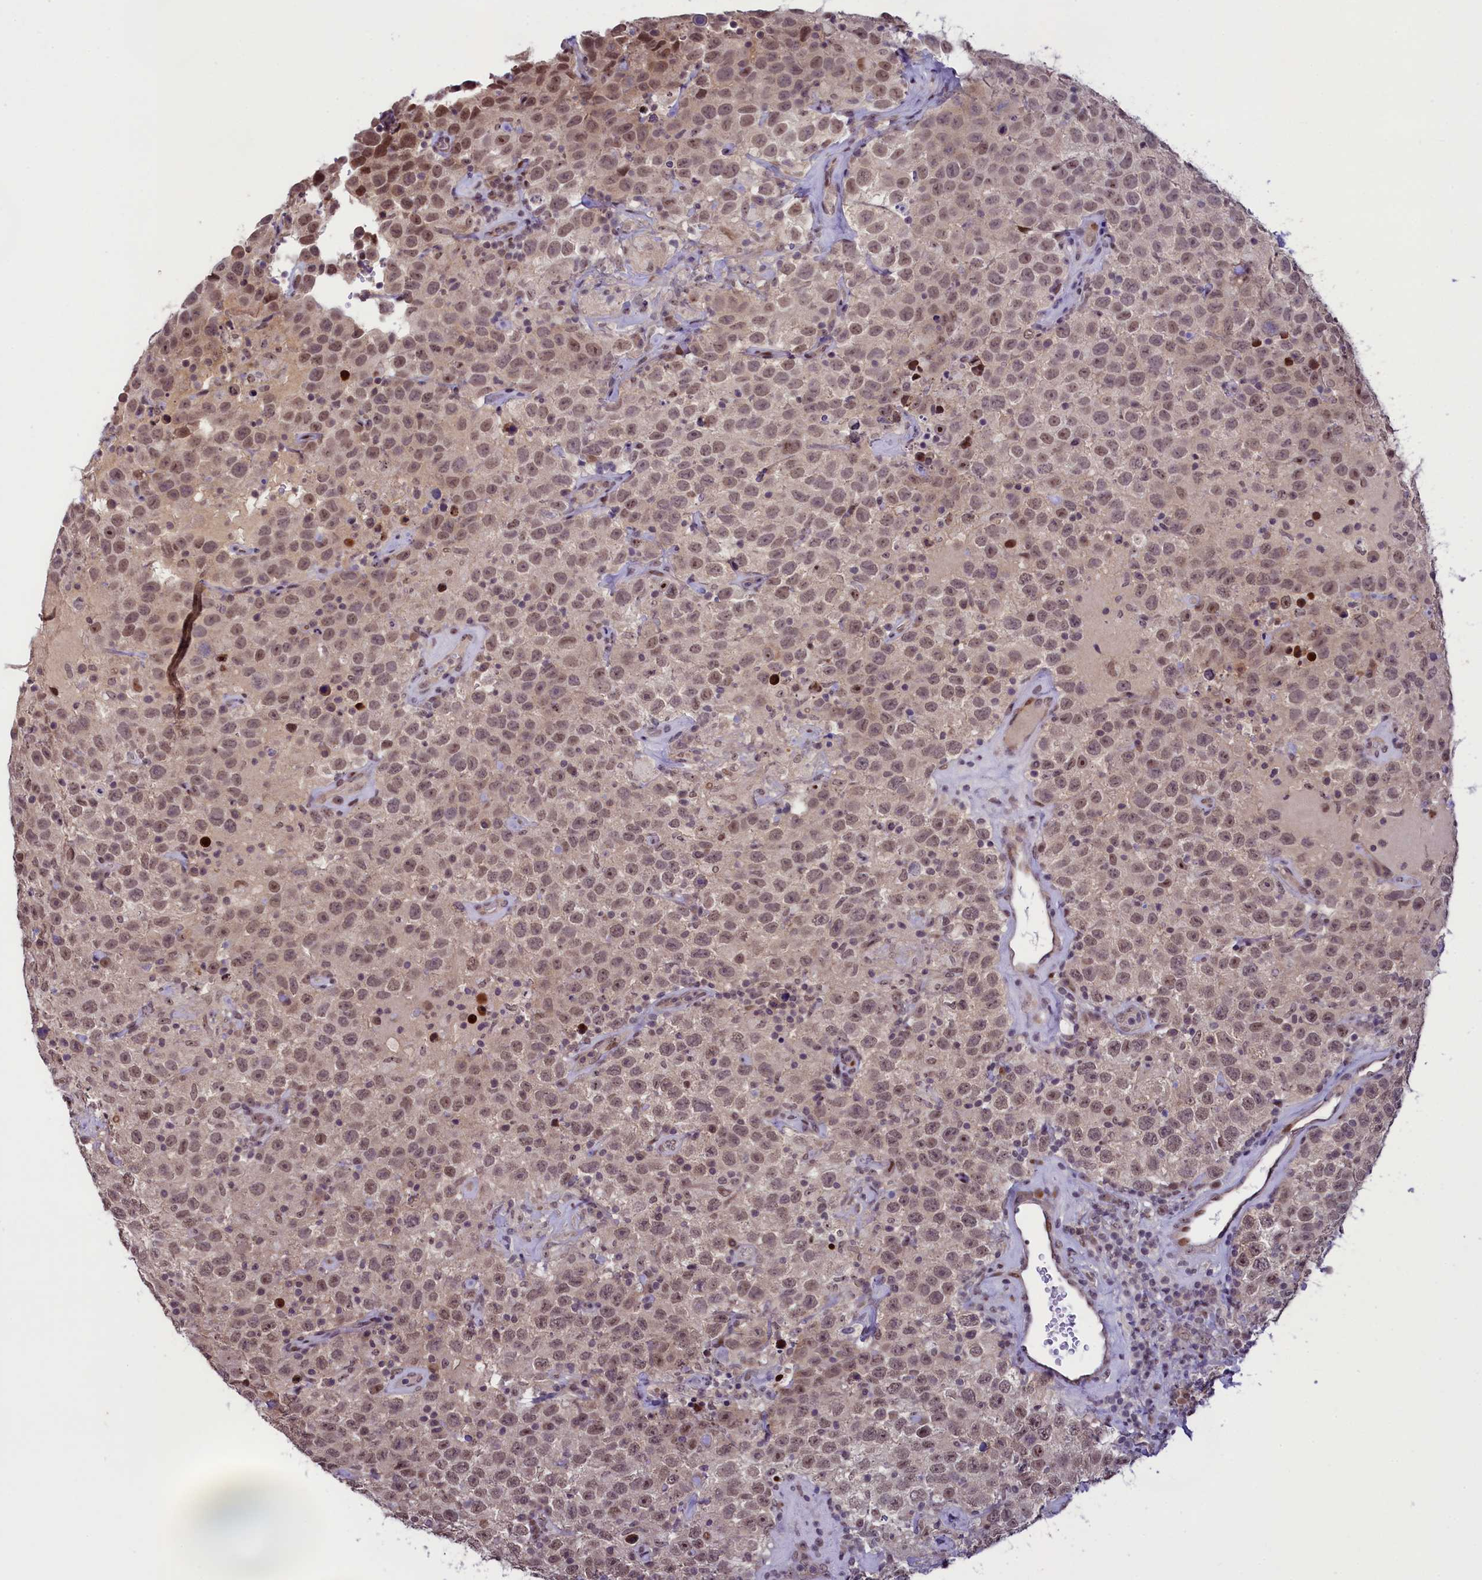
{"staining": {"intensity": "moderate", "quantity": ">75%", "location": "nuclear"}, "tissue": "testis cancer", "cell_type": "Tumor cells", "image_type": "cancer", "snomed": [{"axis": "morphology", "description": "Seminoma, NOS"}, {"axis": "topography", "description": "Testis"}], "caption": "Immunohistochemistry (IHC) micrograph of testis seminoma stained for a protein (brown), which shows medium levels of moderate nuclear expression in about >75% of tumor cells.", "gene": "ANKS3", "patient": {"sex": "male", "age": 41}}